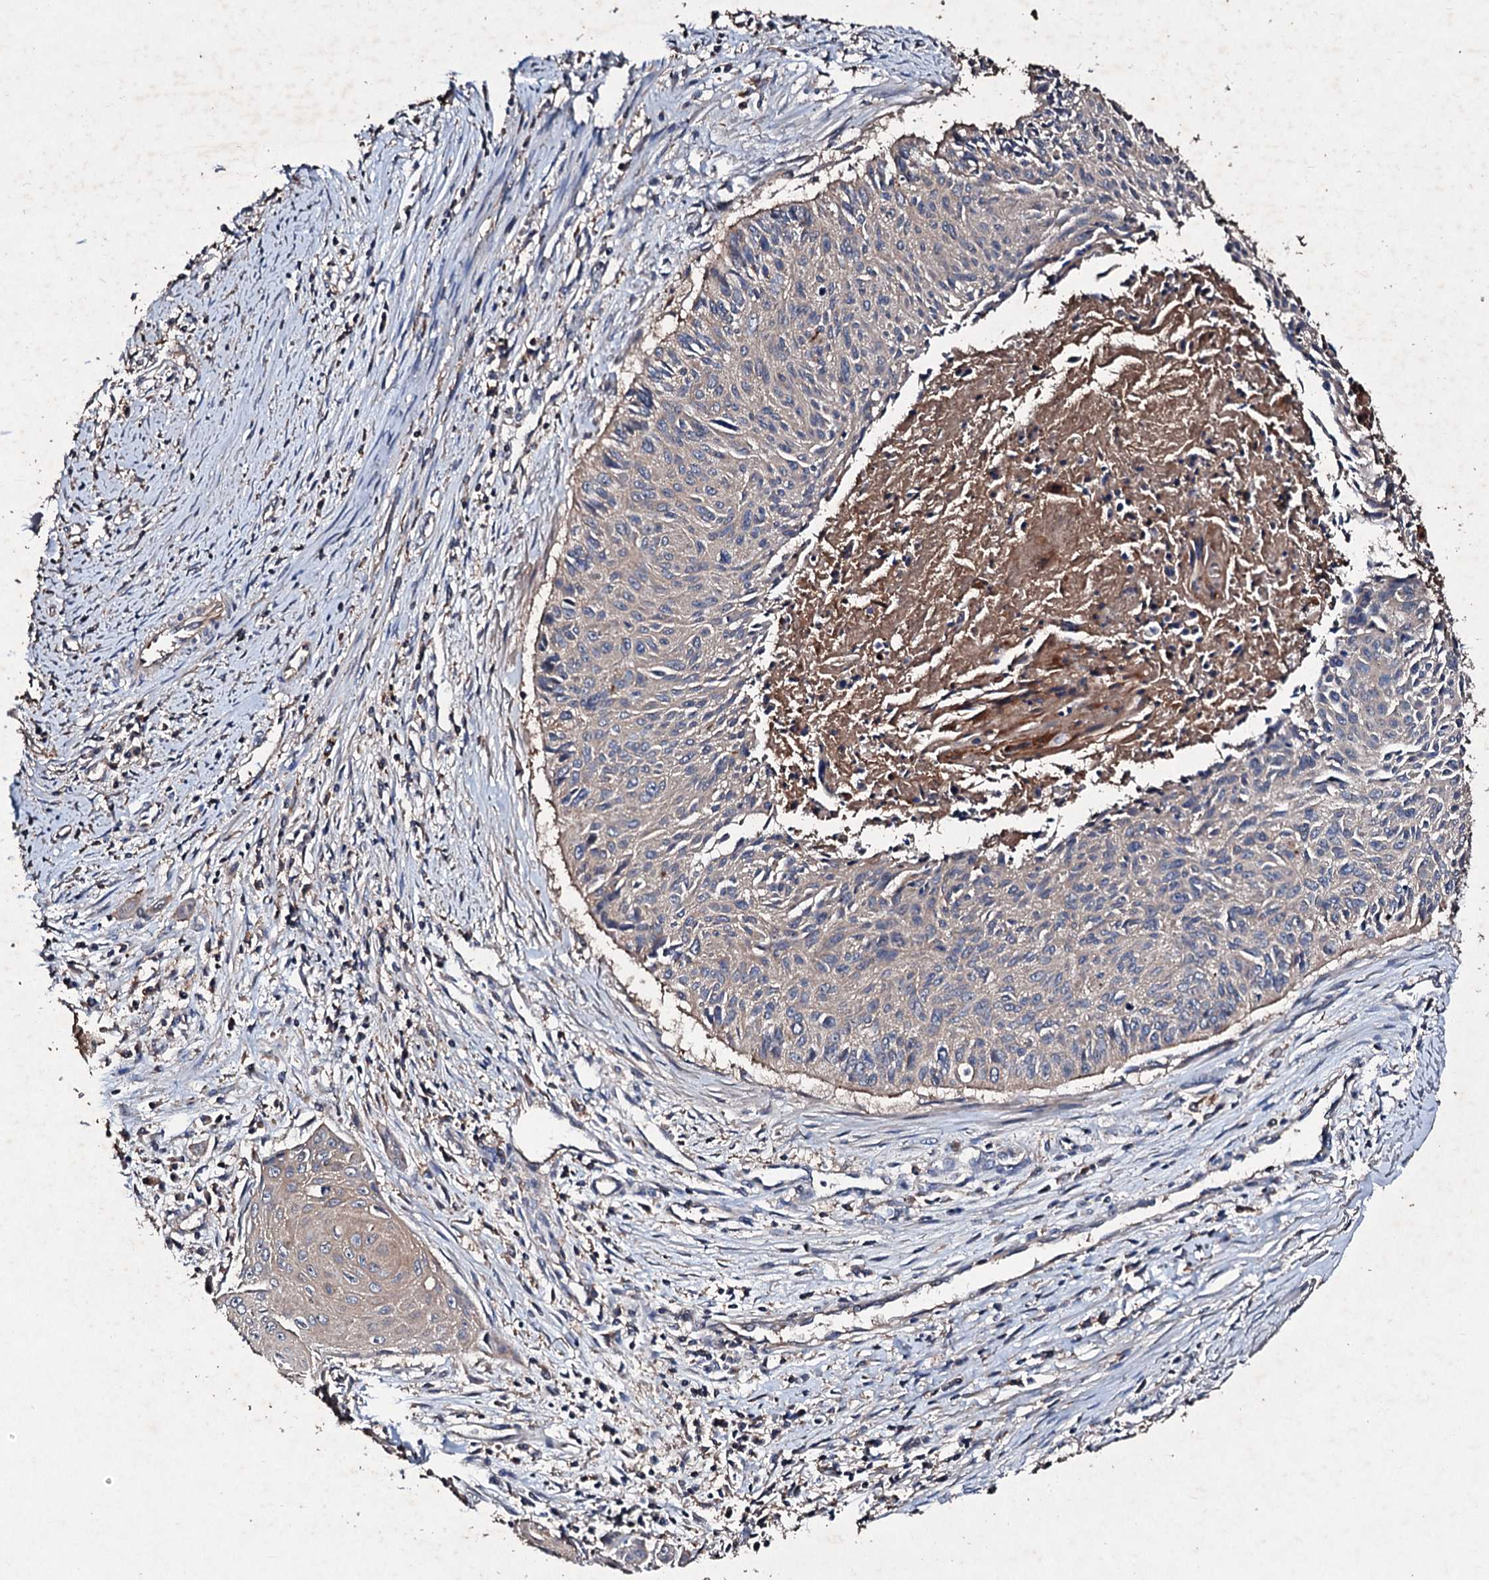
{"staining": {"intensity": "weak", "quantity": "<25%", "location": "cytoplasmic/membranous"}, "tissue": "cervical cancer", "cell_type": "Tumor cells", "image_type": "cancer", "snomed": [{"axis": "morphology", "description": "Squamous cell carcinoma, NOS"}, {"axis": "topography", "description": "Cervix"}], "caption": "Immunohistochemistry of human cervical squamous cell carcinoma shows no staining in tumor cells. Brightfield microscopy of immunohistochemistry stained with DAB (3,3'-diaminobenzidine) (brown) and hematoxylin (blue), captured at high magnification.", "gene": "KERA", "patient": {"sex": "female", "age": 55}}